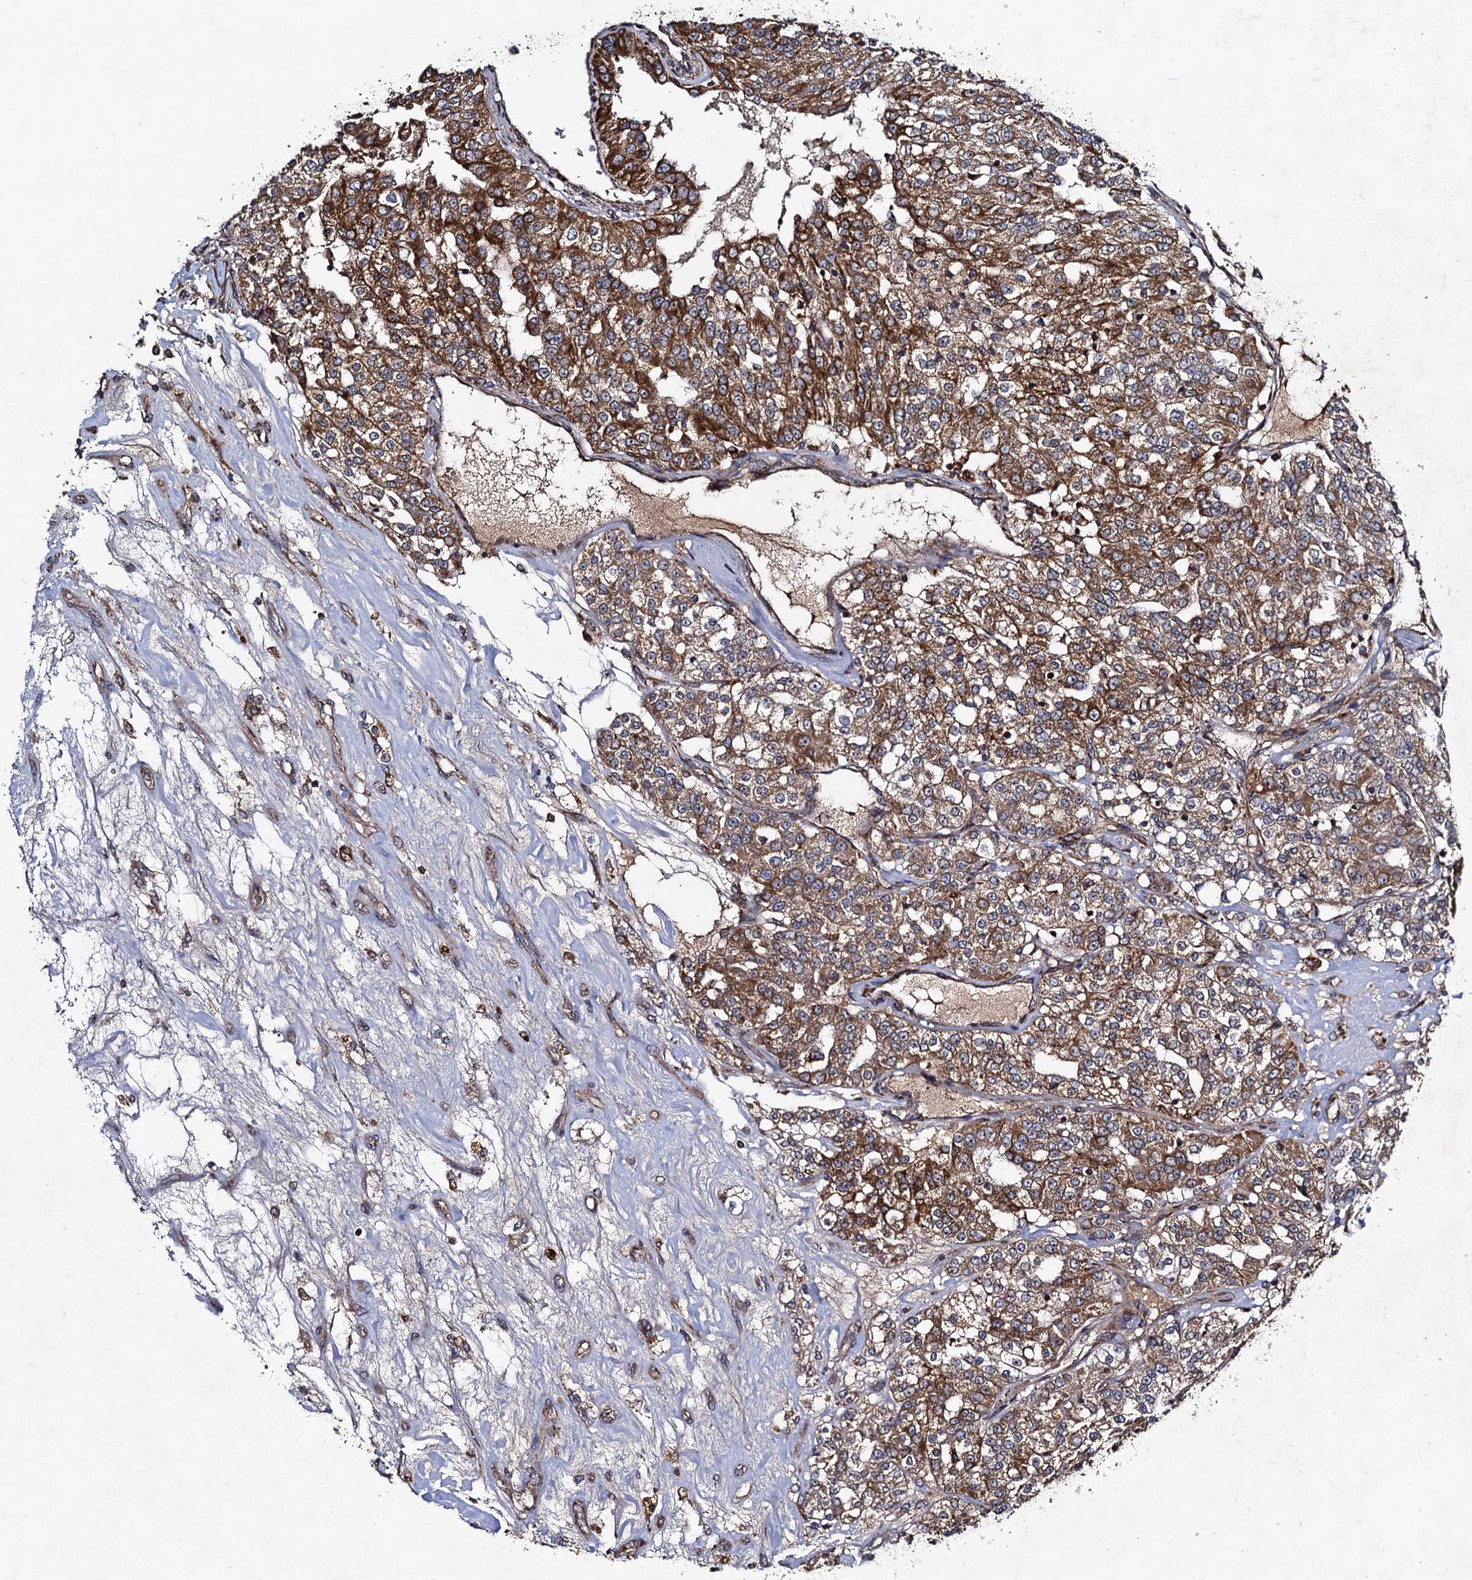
{"staining": {"intensity": "moderate", "quantity": ">75%", "location": "cytoplasmic/membranous"}, "tissue": "renal cancer", "cell_type": "Tumor cells", "image_type": "cancer", "snomed": [{"axis": "morphology", "description": "Adenocarcinoma, NOS"}, {"axis": "topography", "description": "Kidney"}], "caption": "This photomicrograph shows renal cancer (adenocarcinoma) stained with immunohistochemistry to label a protein in brown. The cytoplasmic/membranous of tumor cells show moderate positivity for the protein. Nuclei are counter-stained blue.", "gene": "NDUFA13", "patient": {"sex": "female", "age": 63}}